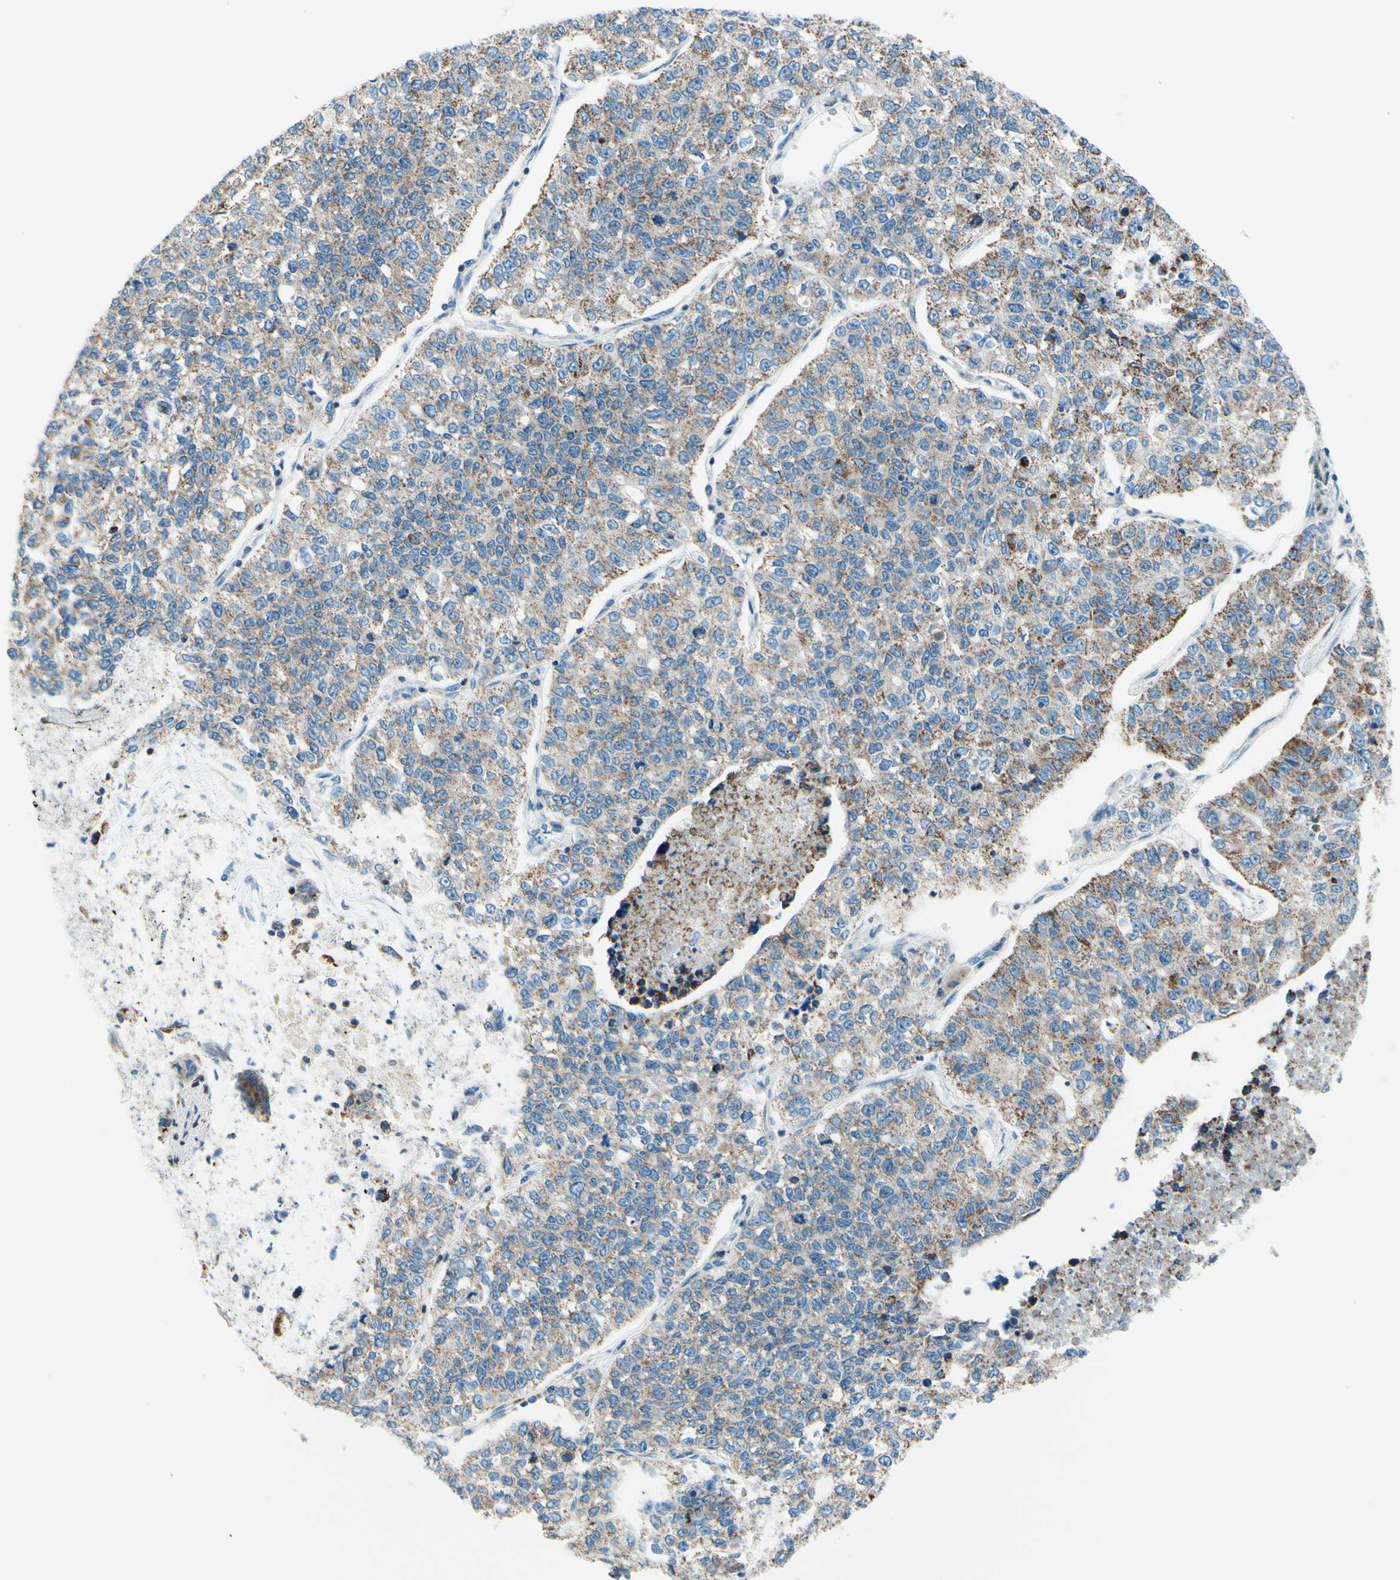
{"staining": {"intensity": "weak", "quantity": ">75%", "location": "cytoplasmic/membranous"}, "tissue": "lung cancer", "cell_type": "Tumor cells", "image_type": "cancer", "snomed": [{"axis": "morphology", "description": "Adenocarcinoma, NOS"}, {"axis": "topography", "description": "Lung"}], "caption": "Immunohistochemical staining of lung cancer exhibits weak cytoplasmic/membranous protein expression in approximately >75% of tumor cells.", "gene": "CBX7", "patient": {"sex": "male", "age": 49}}